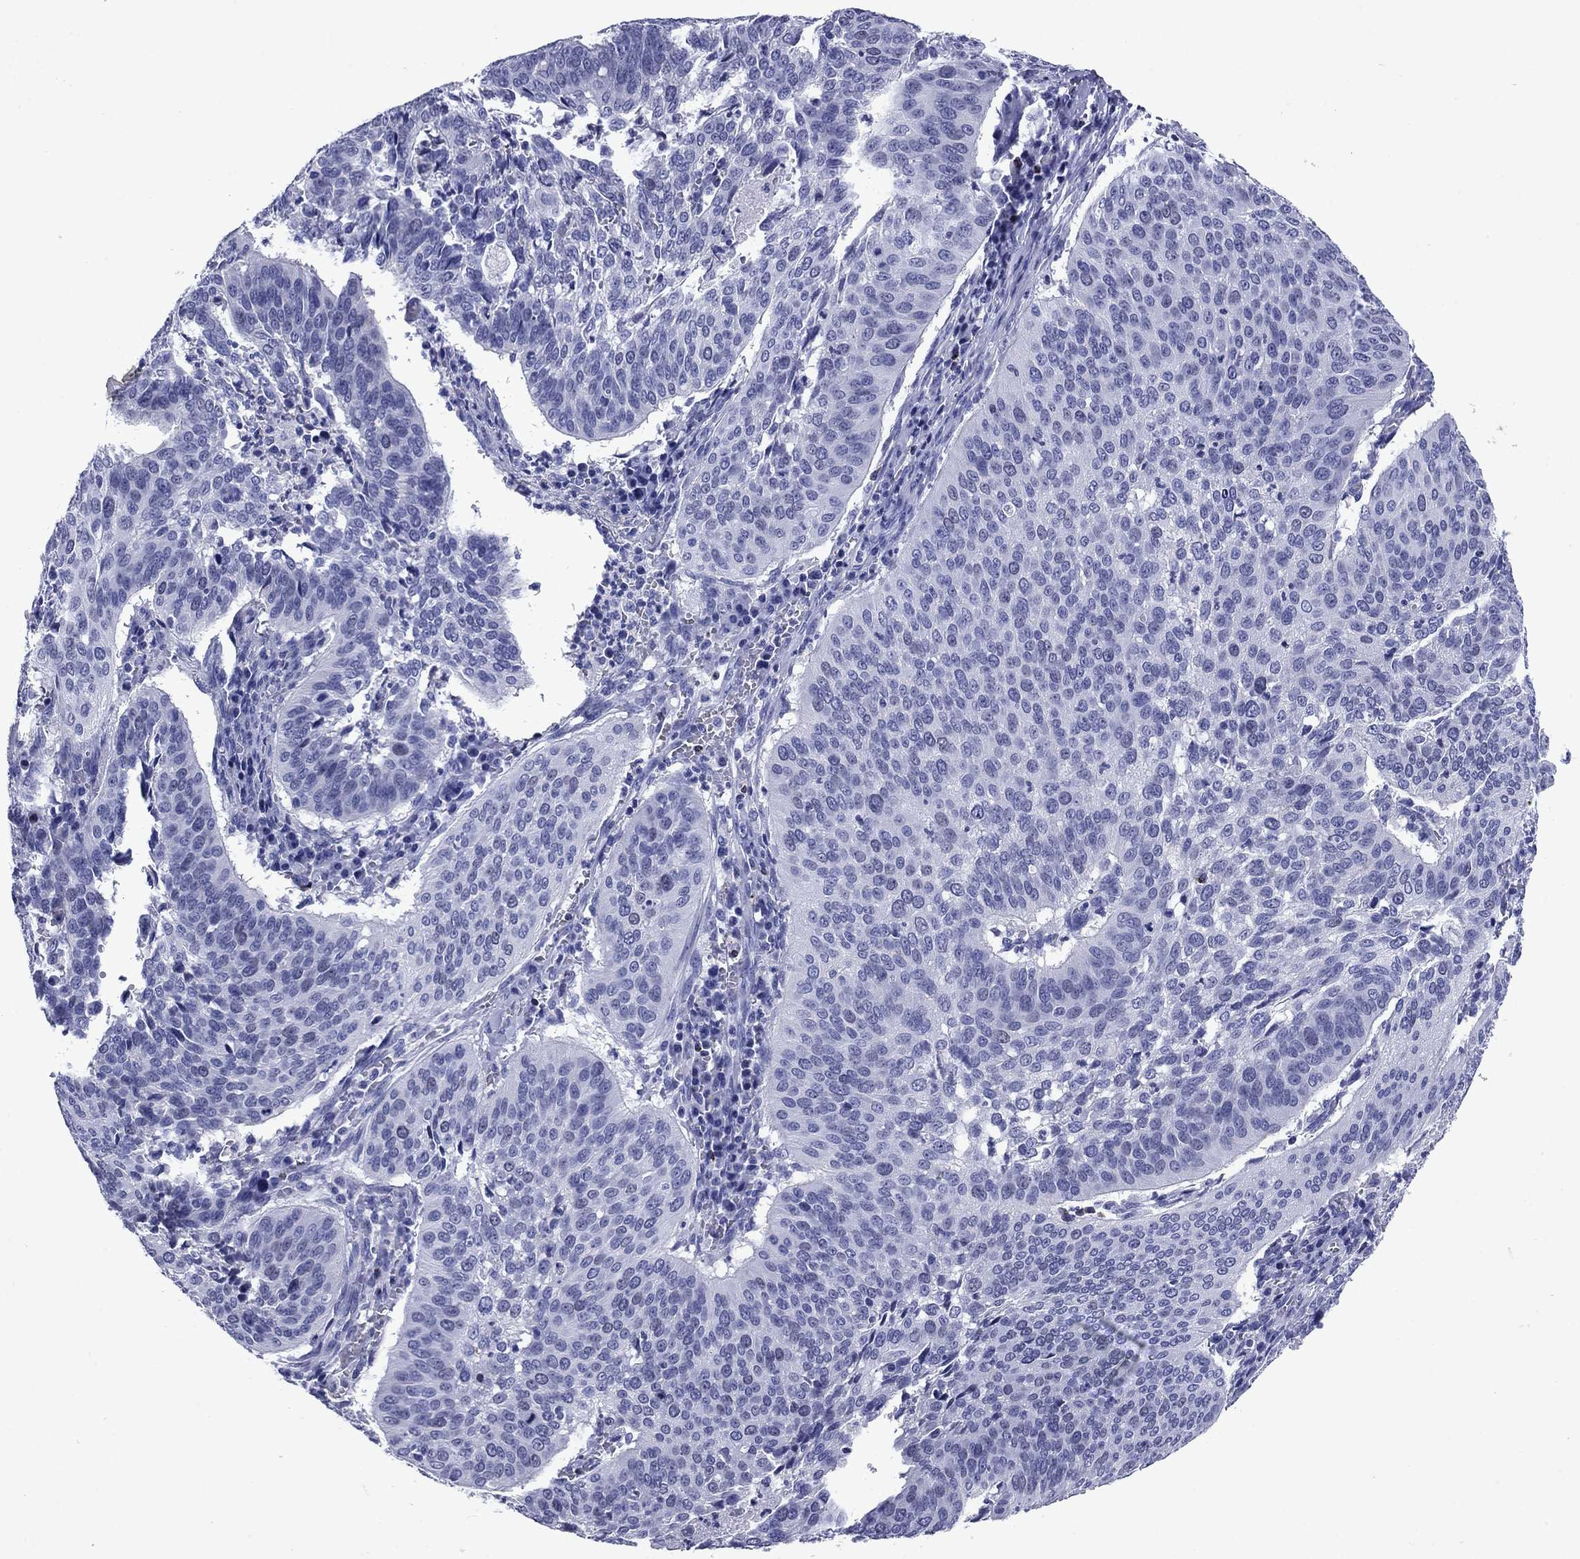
{"staining": {"intensity": "negative", "quantity": "none", "location": "none"}, "tissue": "cervical cancer", "cell_type": "Tumor cells", "image_type": "cancer", "snomed": [{"axis": "morphology", "description": "Normal tissue, NOS"}, {"axis": "morphology", "description": "Squamous cell carcinoma, NOS"}, {"axis": "topography", "description": "Cervix"}], "caption": "High power microscopy photomicrograph of an immunohistochemistry micrograph of cervical cancer, revealing no significant expression in tumor cells.", "gene": "GZMK", "patient": {"sex": "female", "age": 39}}